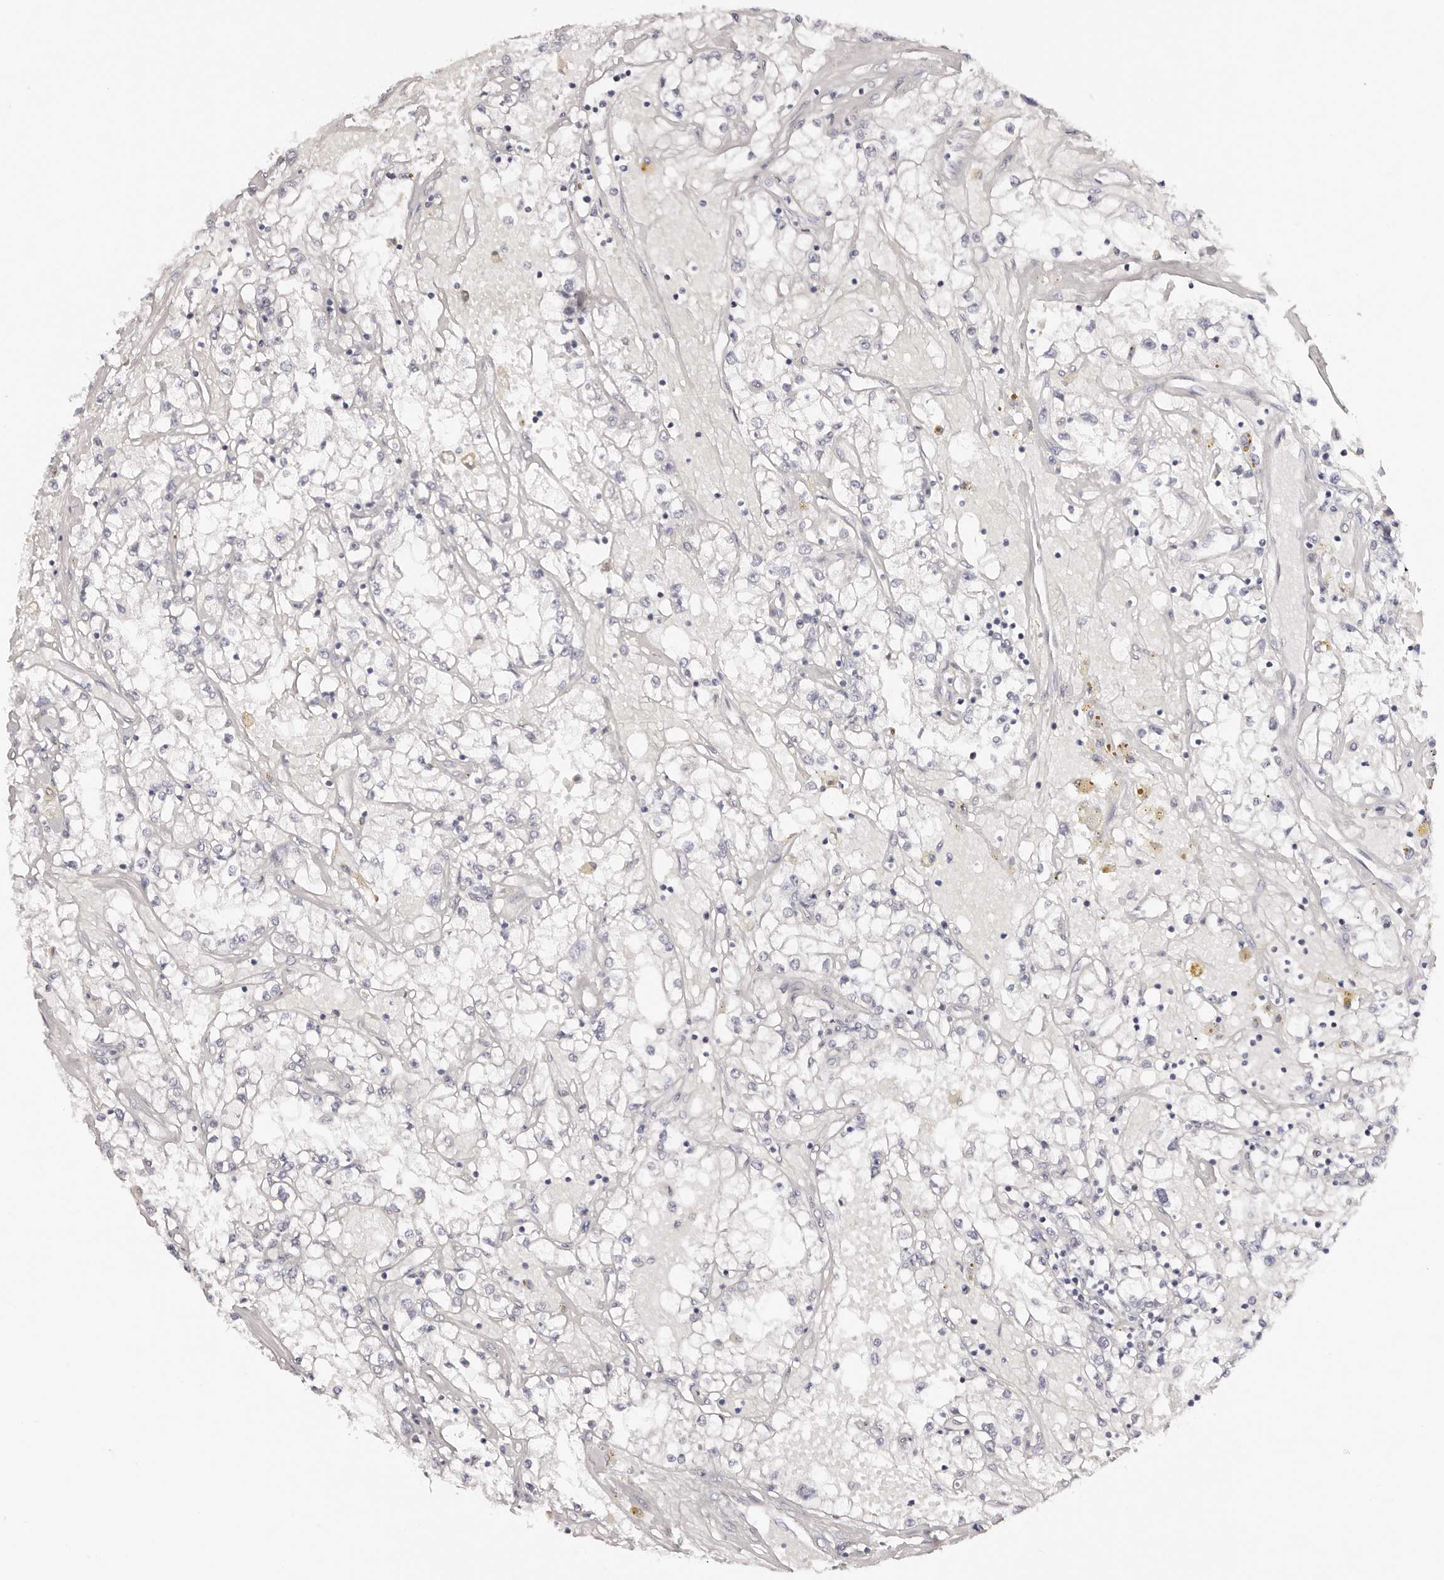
{"staining": {"intensity": "negative", "quantity": "none", "location": "none"}, "tissue": "renal cancer", "cell_type": "Tumor cells", "image_type": "cancer", "snomed": [{"axis": "morphology", "description": "Adenocarcinoma, NOS"}, {"axis": "topography", "description": "Kidney"}], "caption": "Renal adenocarcinoma was stained to show a protein in brown. There is no significant positivity in tumor cells.", "gene": "ROM1", "patient": {"sex": "male", "age": 56}}